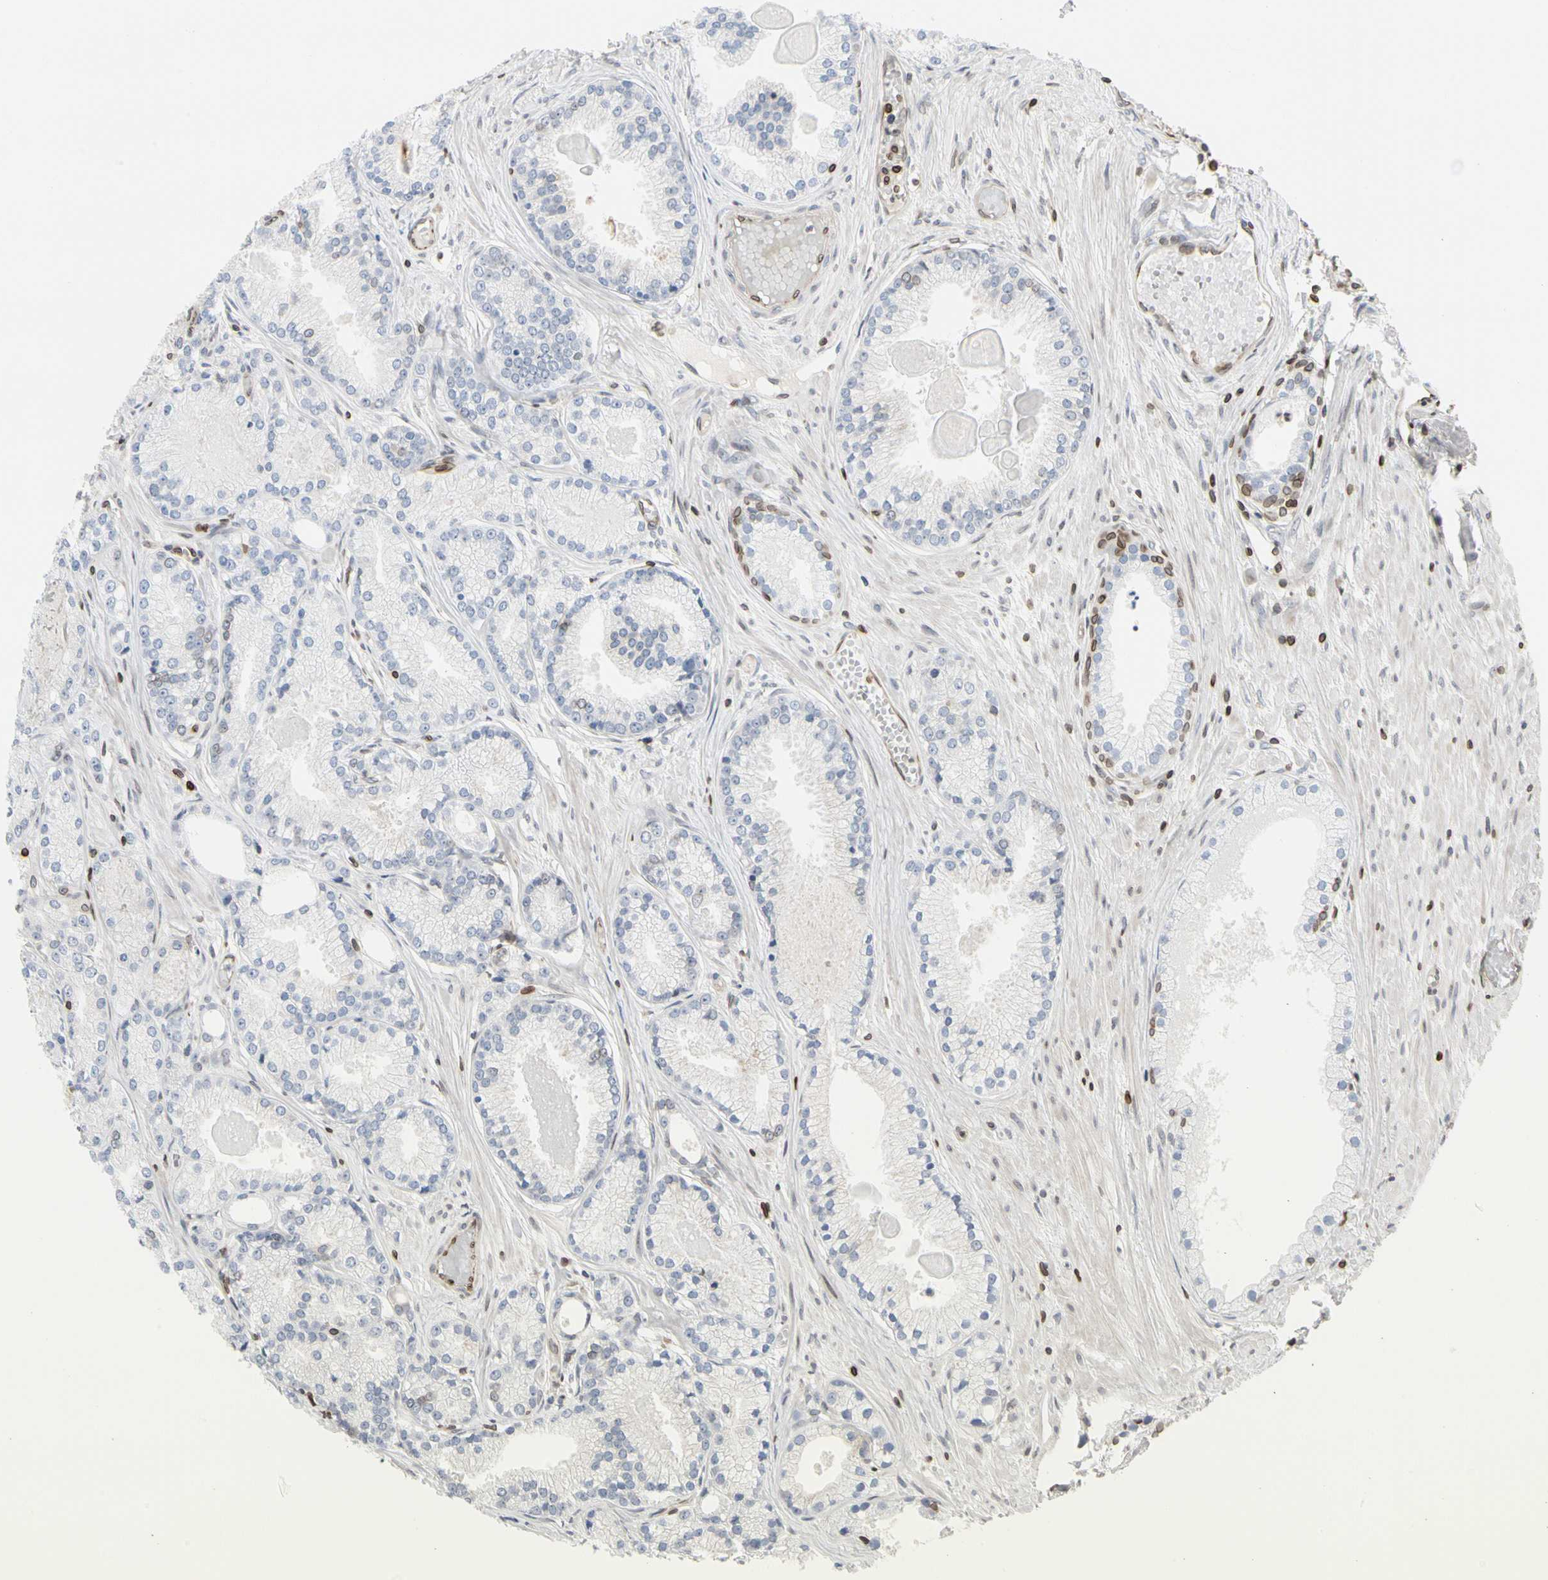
{"staining": {"intensity": "negative", "quantity": "none", "location": "none"}, "tissue": "prostate cancer", "cell_type": "Tumor cells", "image_type": "cancer", "snomed": [{"axis": "morphology", "description": "Adenocarcinoma, Low grade"}, {"axis": "topography", "description": "Prostate"}], "caption": "Tumor cells are negative for protein expression in human low-grade adenocarcinoma (prostate).", "gene": "TMPO", "patient": {"sex": "male", "age": 72}}